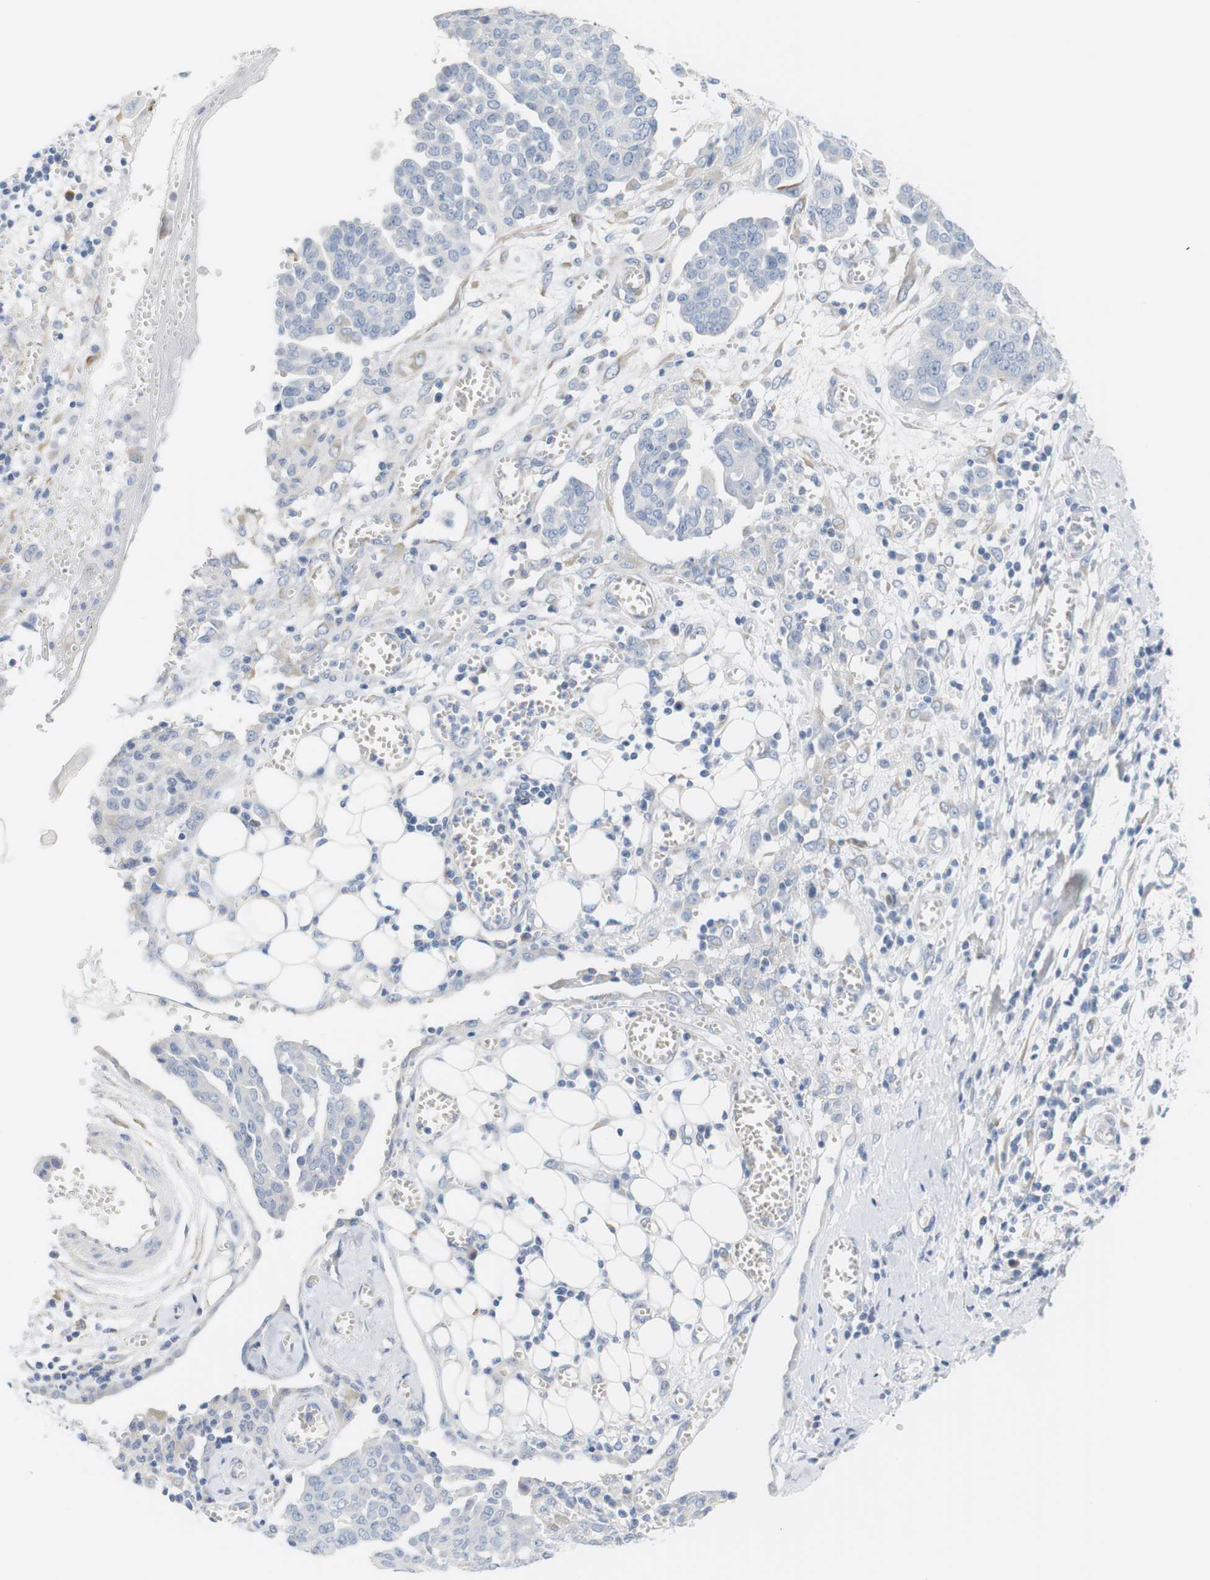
{"staining": {"intensity": "negative", "quantity": "none", "location": "none"}, "tissue": "ovarian cancer", "cell_type": "Tumor cells", "image_type": "cancer", "snomed": [{"axis": "morphology", "description": "Cystadenocarcinoma, serous, NOS"}, {"axis": "topography", "description": "Soft tissue"}, {"axis": "topography", "description": "Ovary"}], "caption": "The photomicrograph reveals no significant staining in tumor cells of ovarian cancer (serous cystadenocarcinoma).", "gene": "RGS9", "patient": {"sex": "female", "age": 57}}